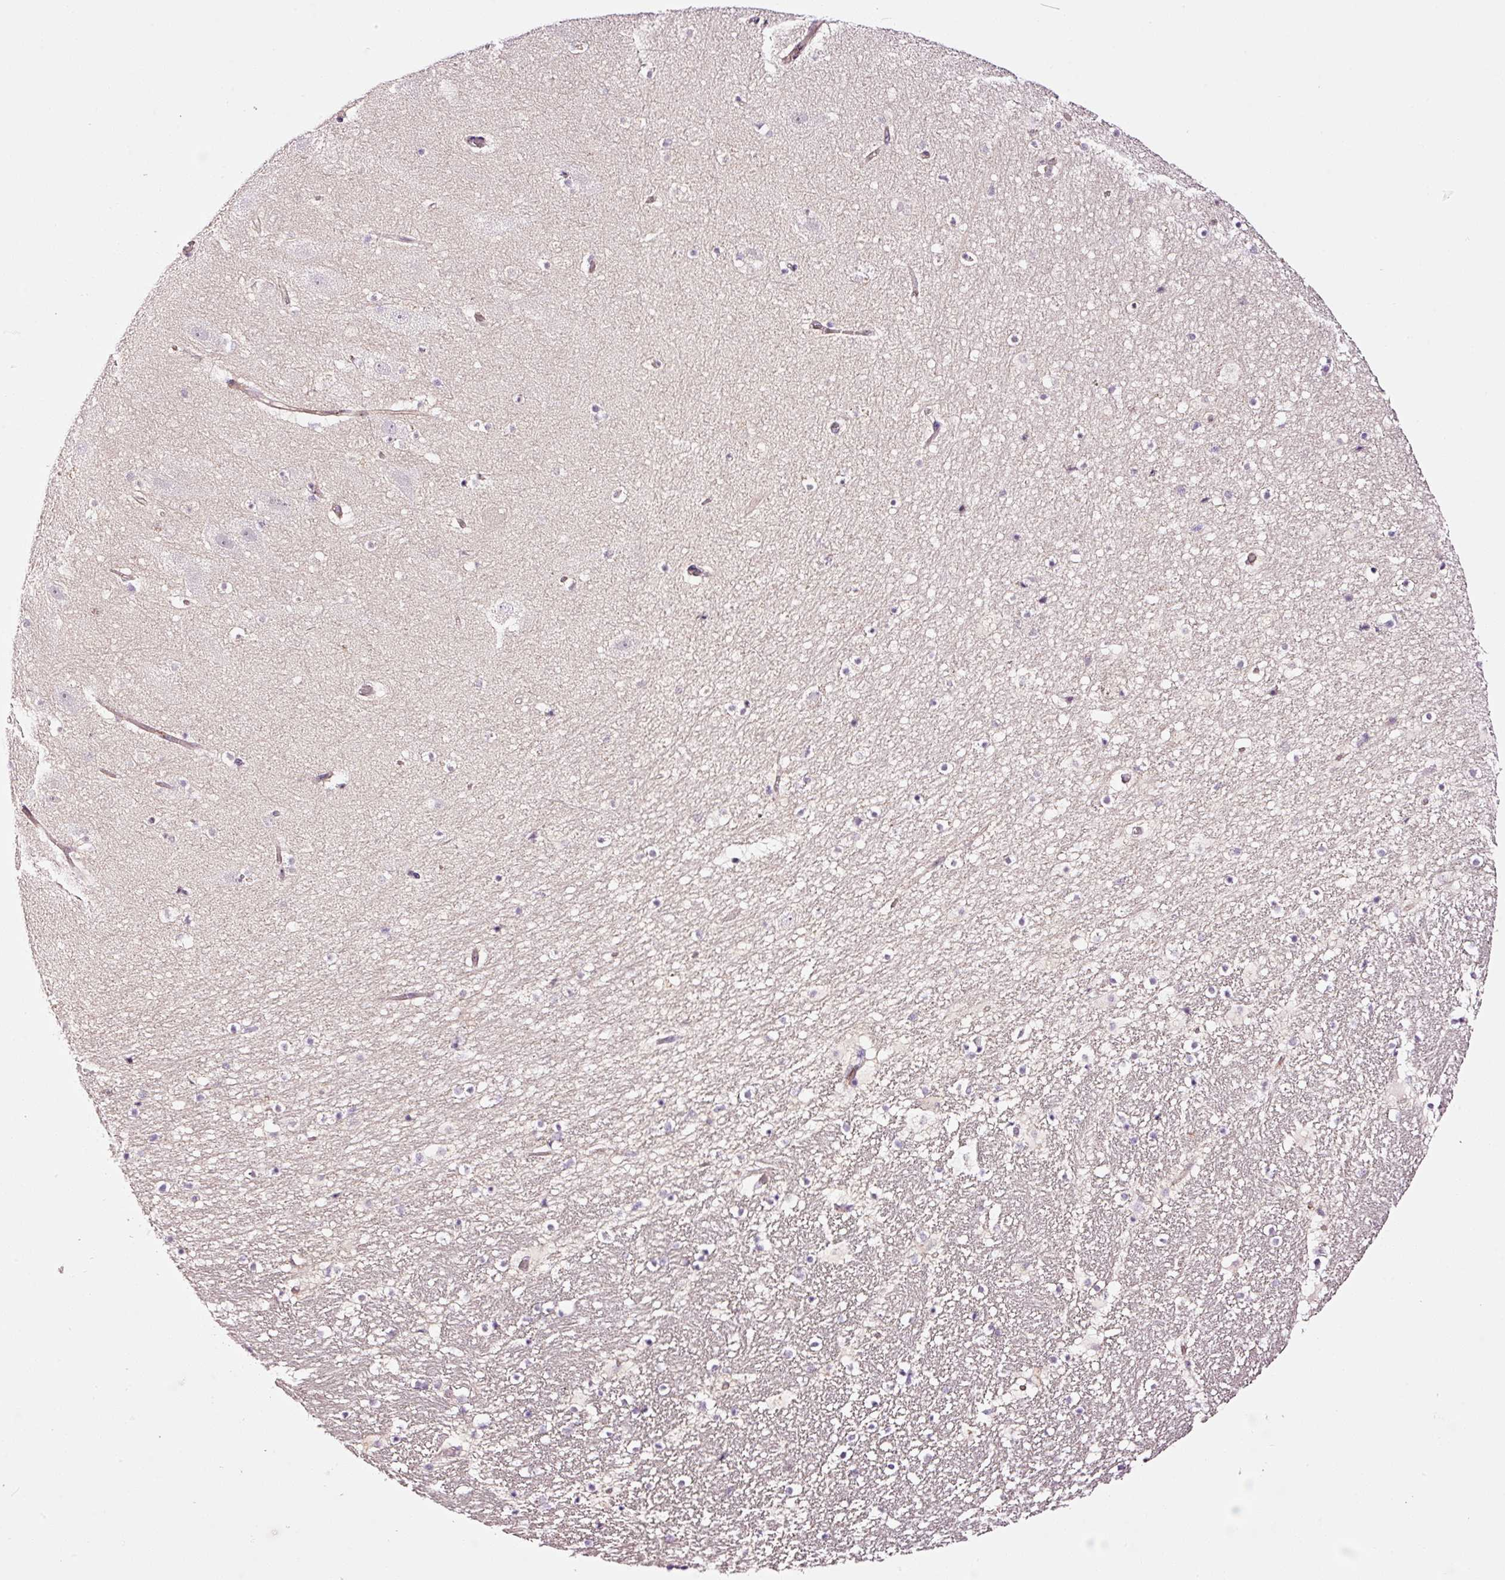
{"staining": {"intensity": "negative", "quantity": "none", "location": "none"}, "tissue": "hippocampus", "cell_type": "Glial cells", "image_type": "normal", "snomed": [{"axis": "morphology", "description": "Normal tissue, NOS"}, {"axis": "topography", "description": "Hippocampus"}], "caption": "This photomicrograph is of unremarkable hippocampus stained with immunohistochemistry to label a protein in brown with the nuclei are counter-stained blue. There is no expression in glial cells. Nuclei are stained in blue.", "gene": "ABCB4", "patient": {"sex": "male", "age": 37}}